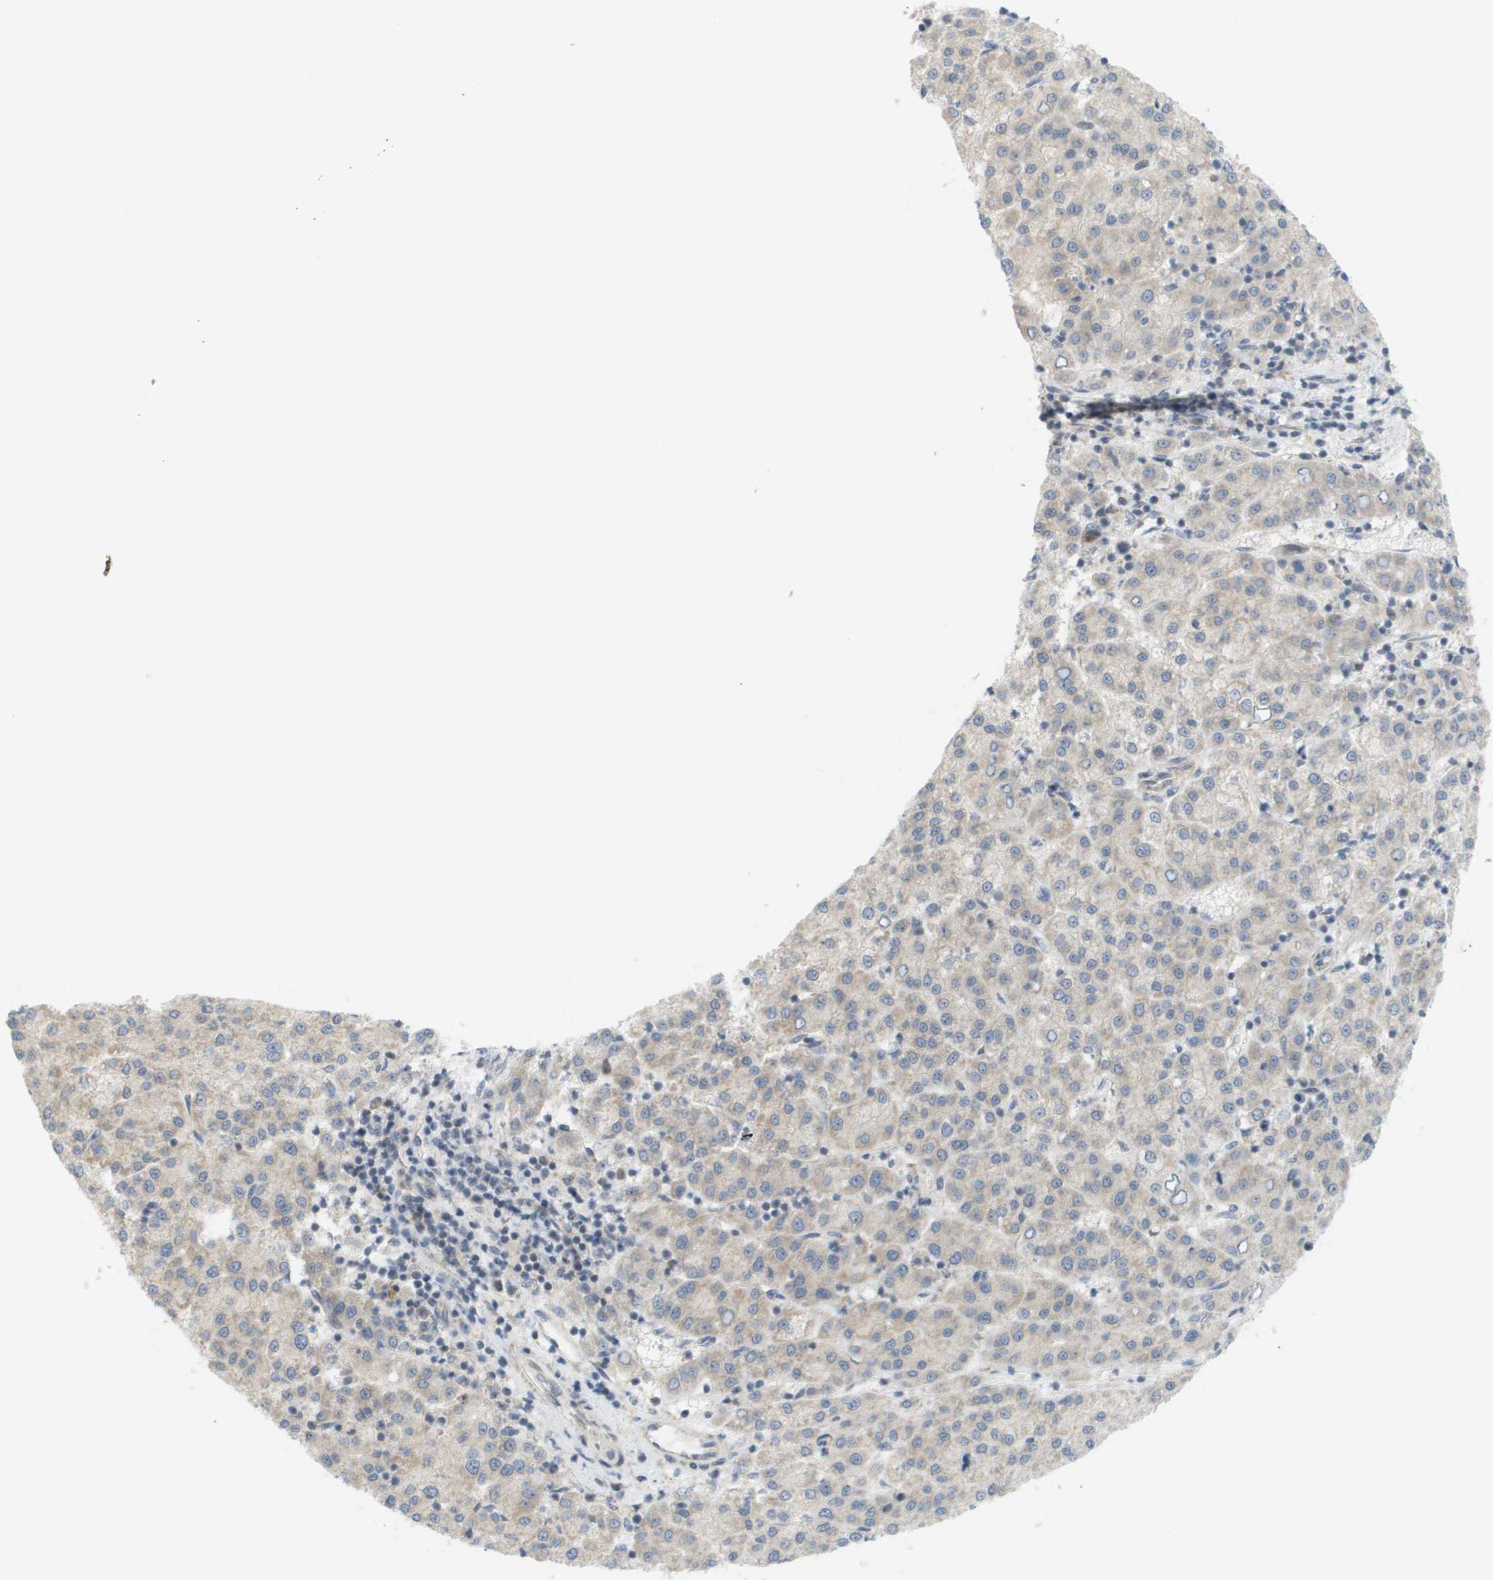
{"staining": {"intensity": "negative", "quantity": "none", "location": "none"}, "tissue": "liver cancer", "cell_type": "Tumor cells", "image_type": "cancer", "snomed": [{"axis": "morphology", "description": "Carcinoma, Hepatocellular, NOS"}, {"axis": "topography", "description": "Liver"}], "caption": "Immunohistochemistry of liver cancer (hepatocellular carcinoma) exhibits no staining in tumor cells.", "gene": "PROC", "patient": {"sex": "female", "age": 58}}